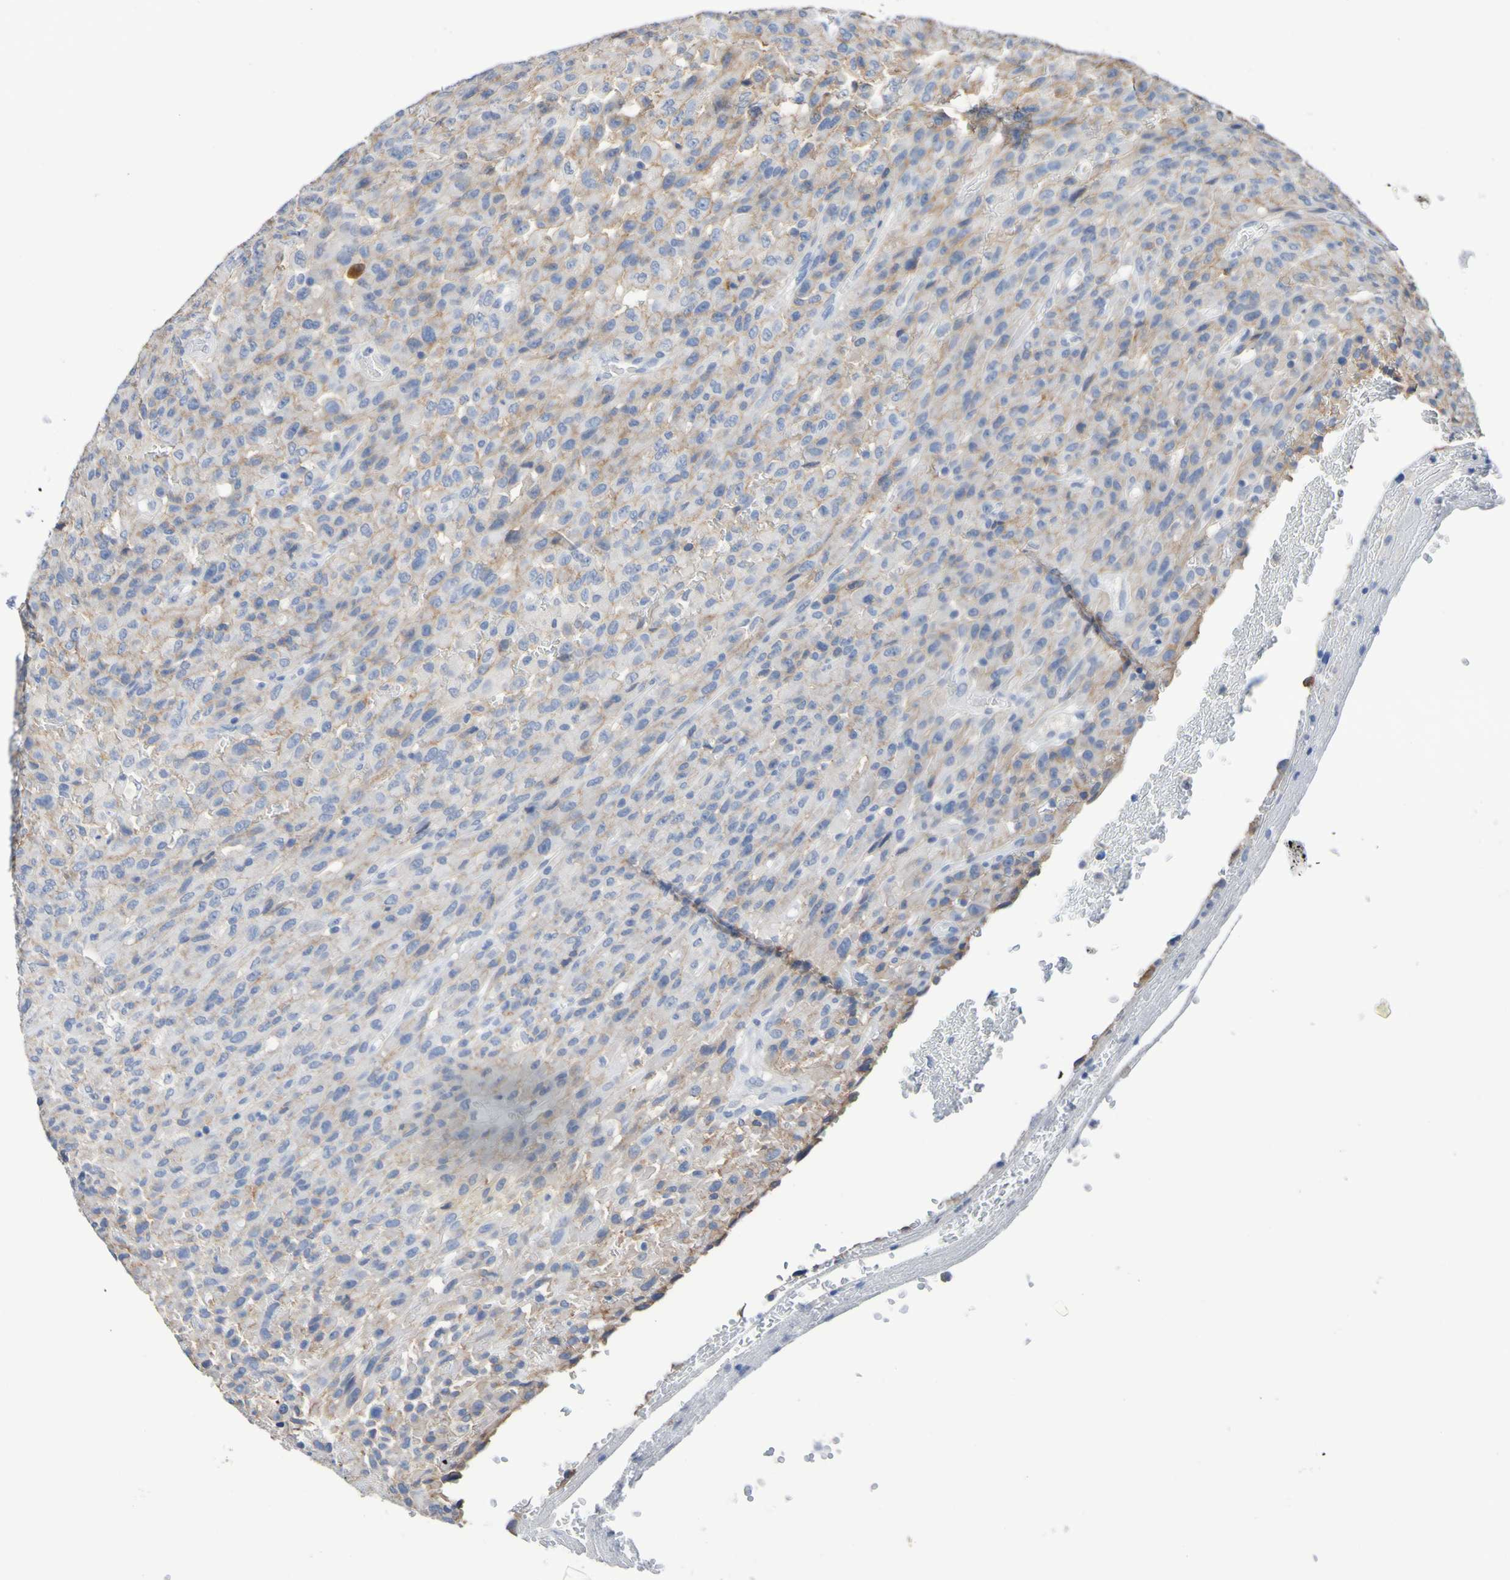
{"staining": {"intensity": "weak", "quantity": "25%-75%", "location": "cytoplasmic/membranous"}, "tissue": "urothelial cancer", "cell_type": "Tumor cells", "image_type": "cancer", "snomed": [{"axis": "morphology", "description": "Urothelial carcinoma, High grade"}, {"axis": "topography", "description": "Urinary bladder"}], "caption": "Brown immunohistochemical staining in human urothelial cancer reveals weak cytoplasmic/membranous positivity in about 25%-75% of tumor cells.", "gene": "SGCB", "patient": {"sex": "male", "age": 66}}